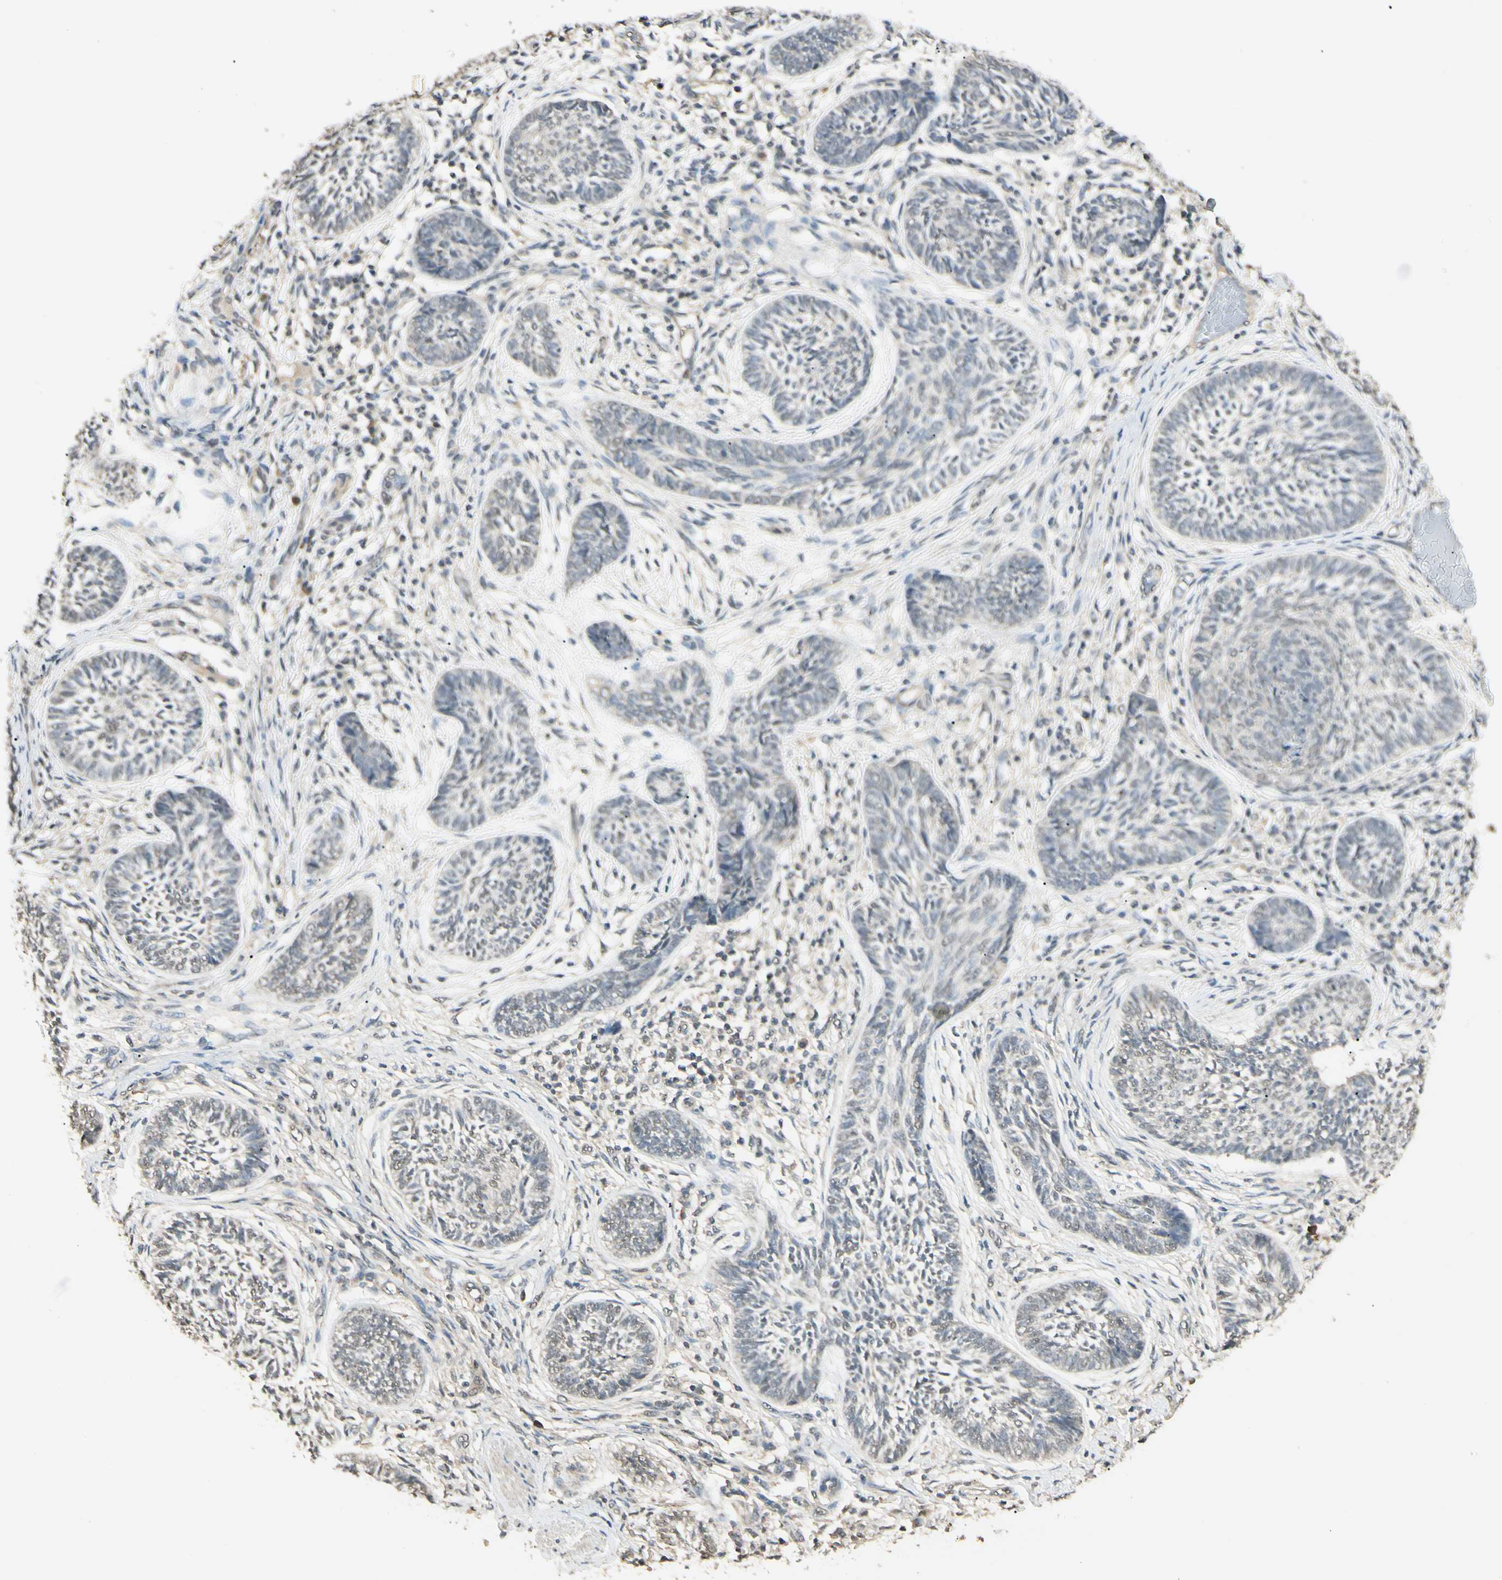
{"staining": {"intensity": "weak", "quantity": "<25%", "location": "nuclear"}, "tissue": "skin cancer", "cell_type": "Tumor cells", "image_type": "cancer", "snomed": [{"axis": "morphology", "description": "Papilloma, NOS"}, {"axis": "morphology", "description": "Basal cell carcinoma"}, {"axis": "topography", "description": "Skin"}], "caption": "Basal cell carcinoma (skin) was stained to show a protein in brown. There is no significant expression in tumor cells.", "gene": "SGCA", "patient": {"sex": "male", "age": 87}}